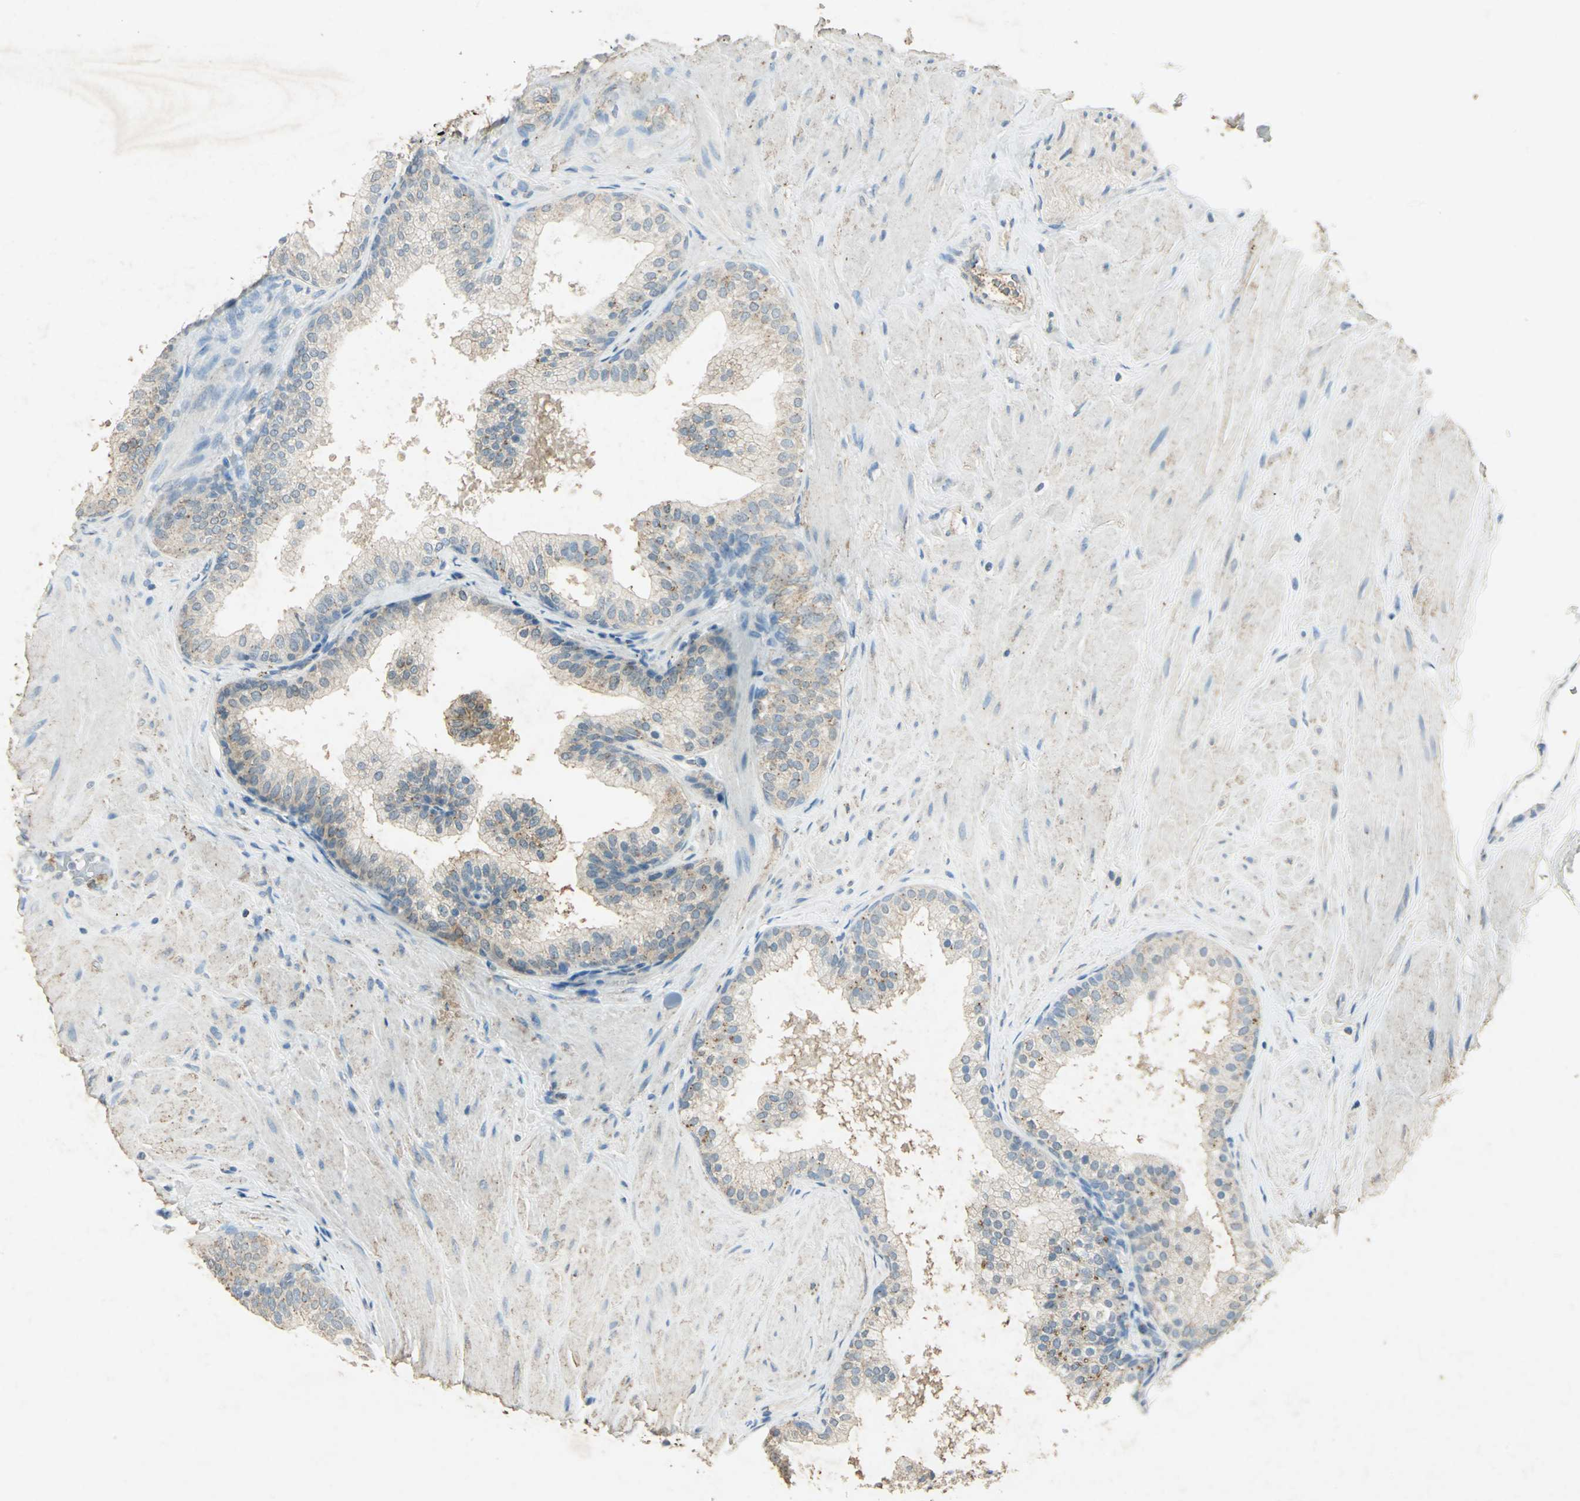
{"staining": {"intensity": "strong", "quantity": "<25%", "location": "cytoplasmic/membranous"}, "tissue": "prostate", "cell_type": "Glandular cells", "image_type": "normal", "snomed": [{"axis": "morphology", "description": "Normal tissue, NOS"}, {"axis": "topography", "description": "Prostate"}], "caption": "Protein staining of normal prostate exhibits strong cytoplasmic/membranous expression in approximately <25% of glandular cells.", "gene": "CAMK2B", "patient": {"sex": "male", "age": 60}}